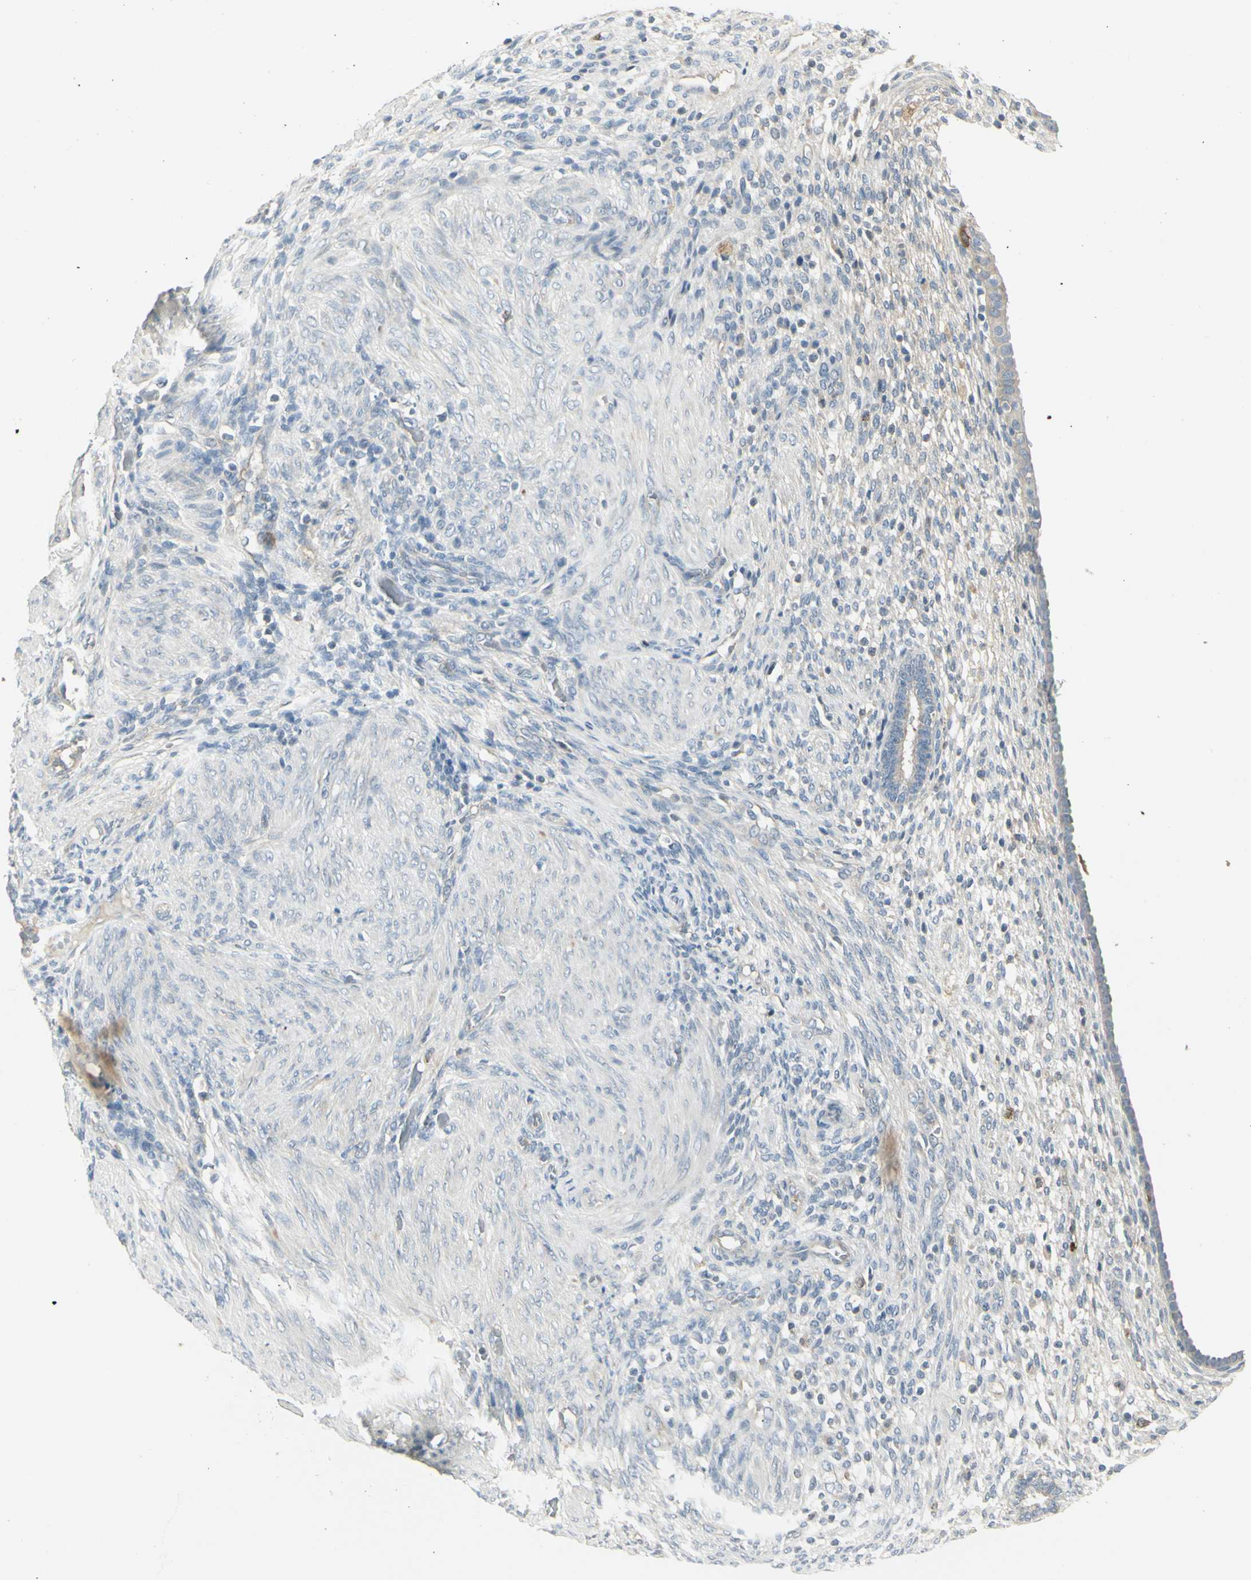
{"staining": {"intensity": "negative", "quantity": "none", "location": "none"}, "tissue": "endometrium", "cell_type": "Cells in endometrial stroma", "image_type": "normal", "snomed": [{"axis": "morphology", "description": "Normal tissue, NOS"}, {"axis": "topography", "description": "Endometrium"}], "caption": "Endometrium stained for a protein using IHC displays no expression cells in endometrial stroma.", "gene": "CCNB2", "patient": {"sex": "female", "age": 72}}